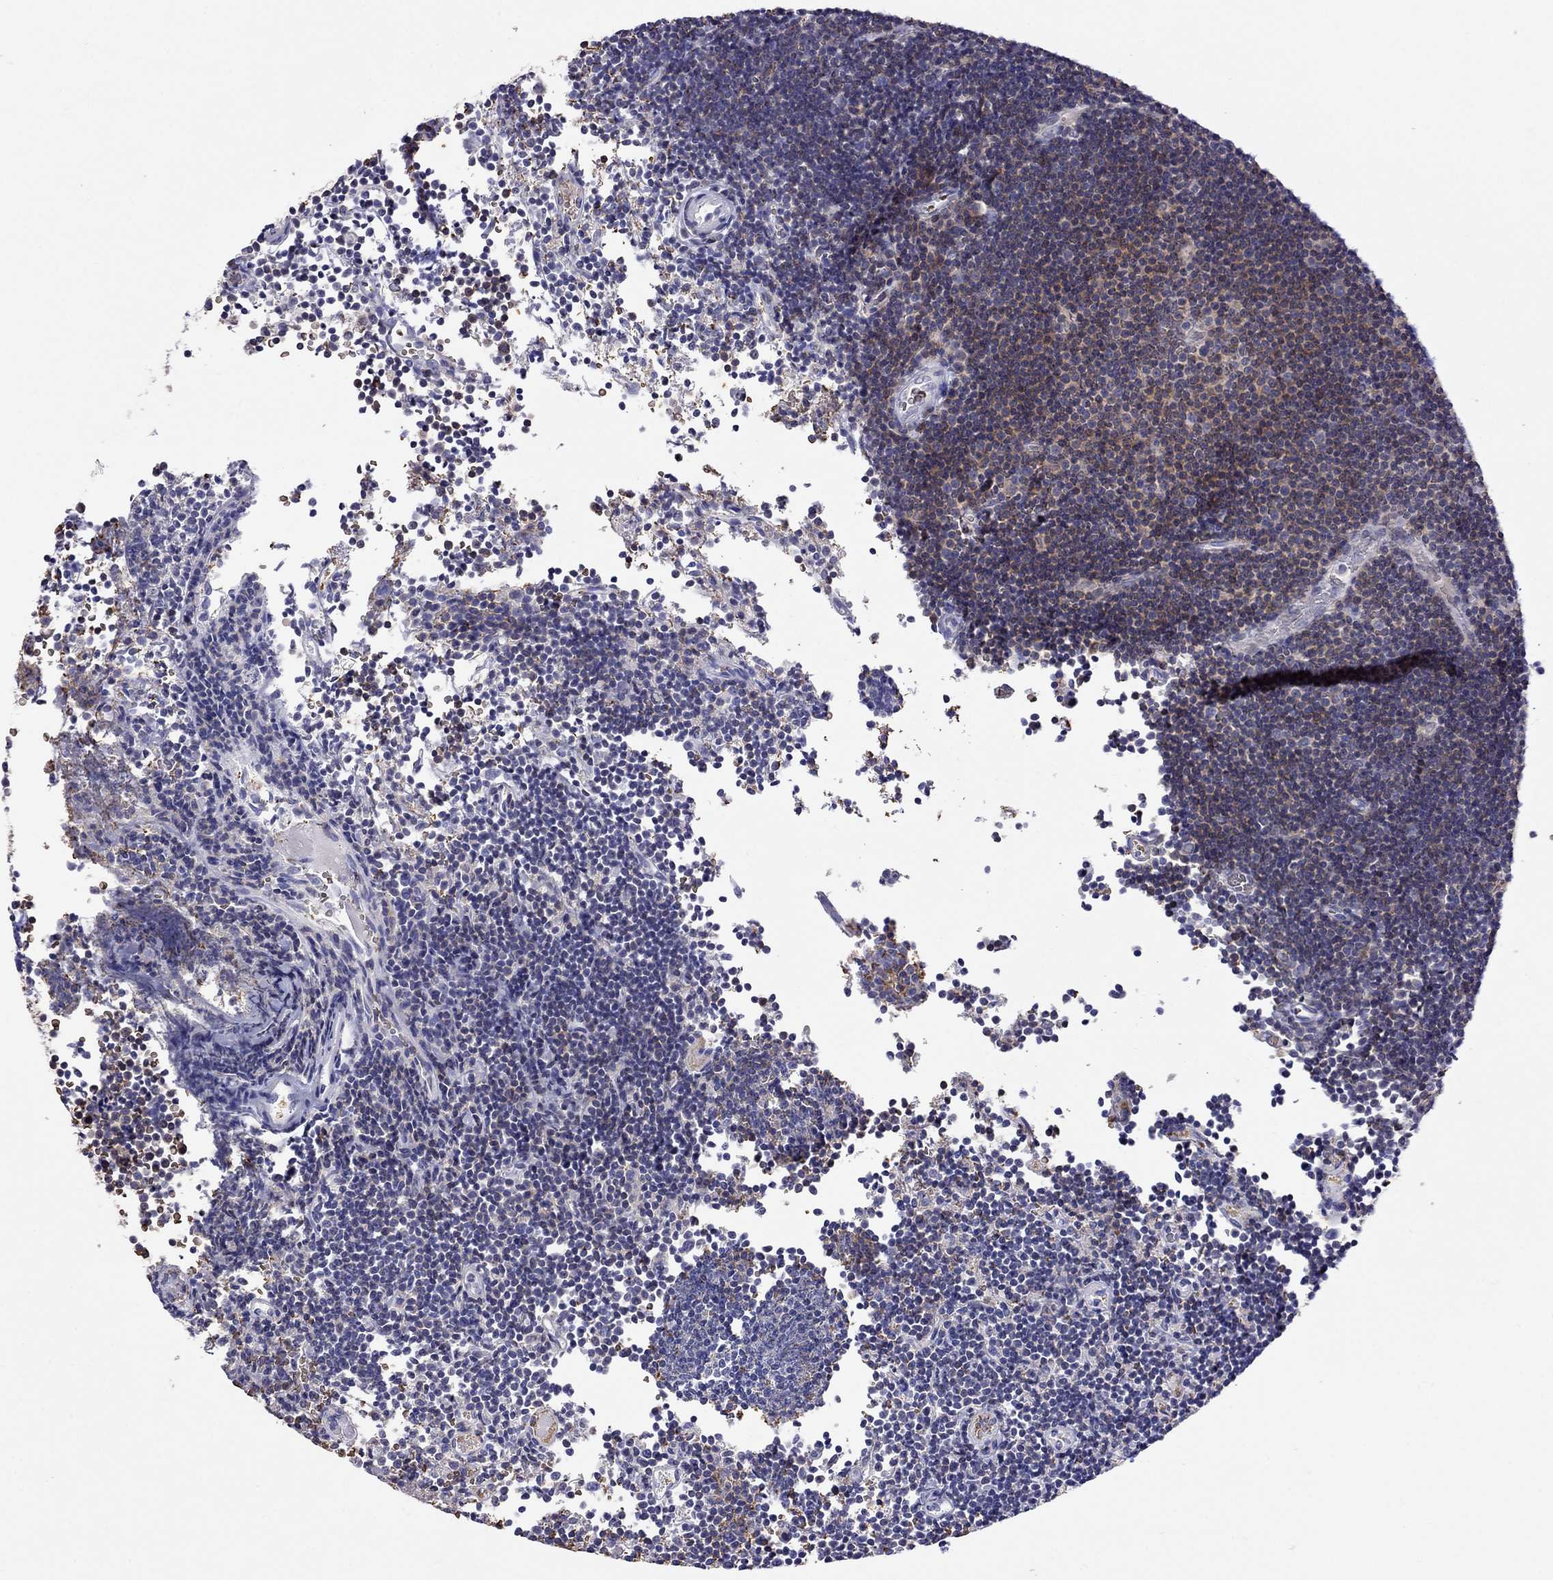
{"staining": {"intensity": "moderate", "quantity": "25%-75%", "location": "cytoplasmic/membranous"}, "tissue": "lymphoma", "cell_type": "Tumor cells", "image_type": "cancer", "snomed": [{"axis": "morphology", "description": "Malignant lymphoma, non-Hodgkin's type, Low grade"}, {"axis": "topography", "description": "Brain"}], "caption": "This is an image of immunohistochemistry (IHC) staining of malignant lymphoma, non-Hodgkin's type (low-grade), which shows moderate staining in the cytoplasmic/membranous of tumor cells.", "gene": "ADAM28", "patient": {"sex": "female", "age": 66}}